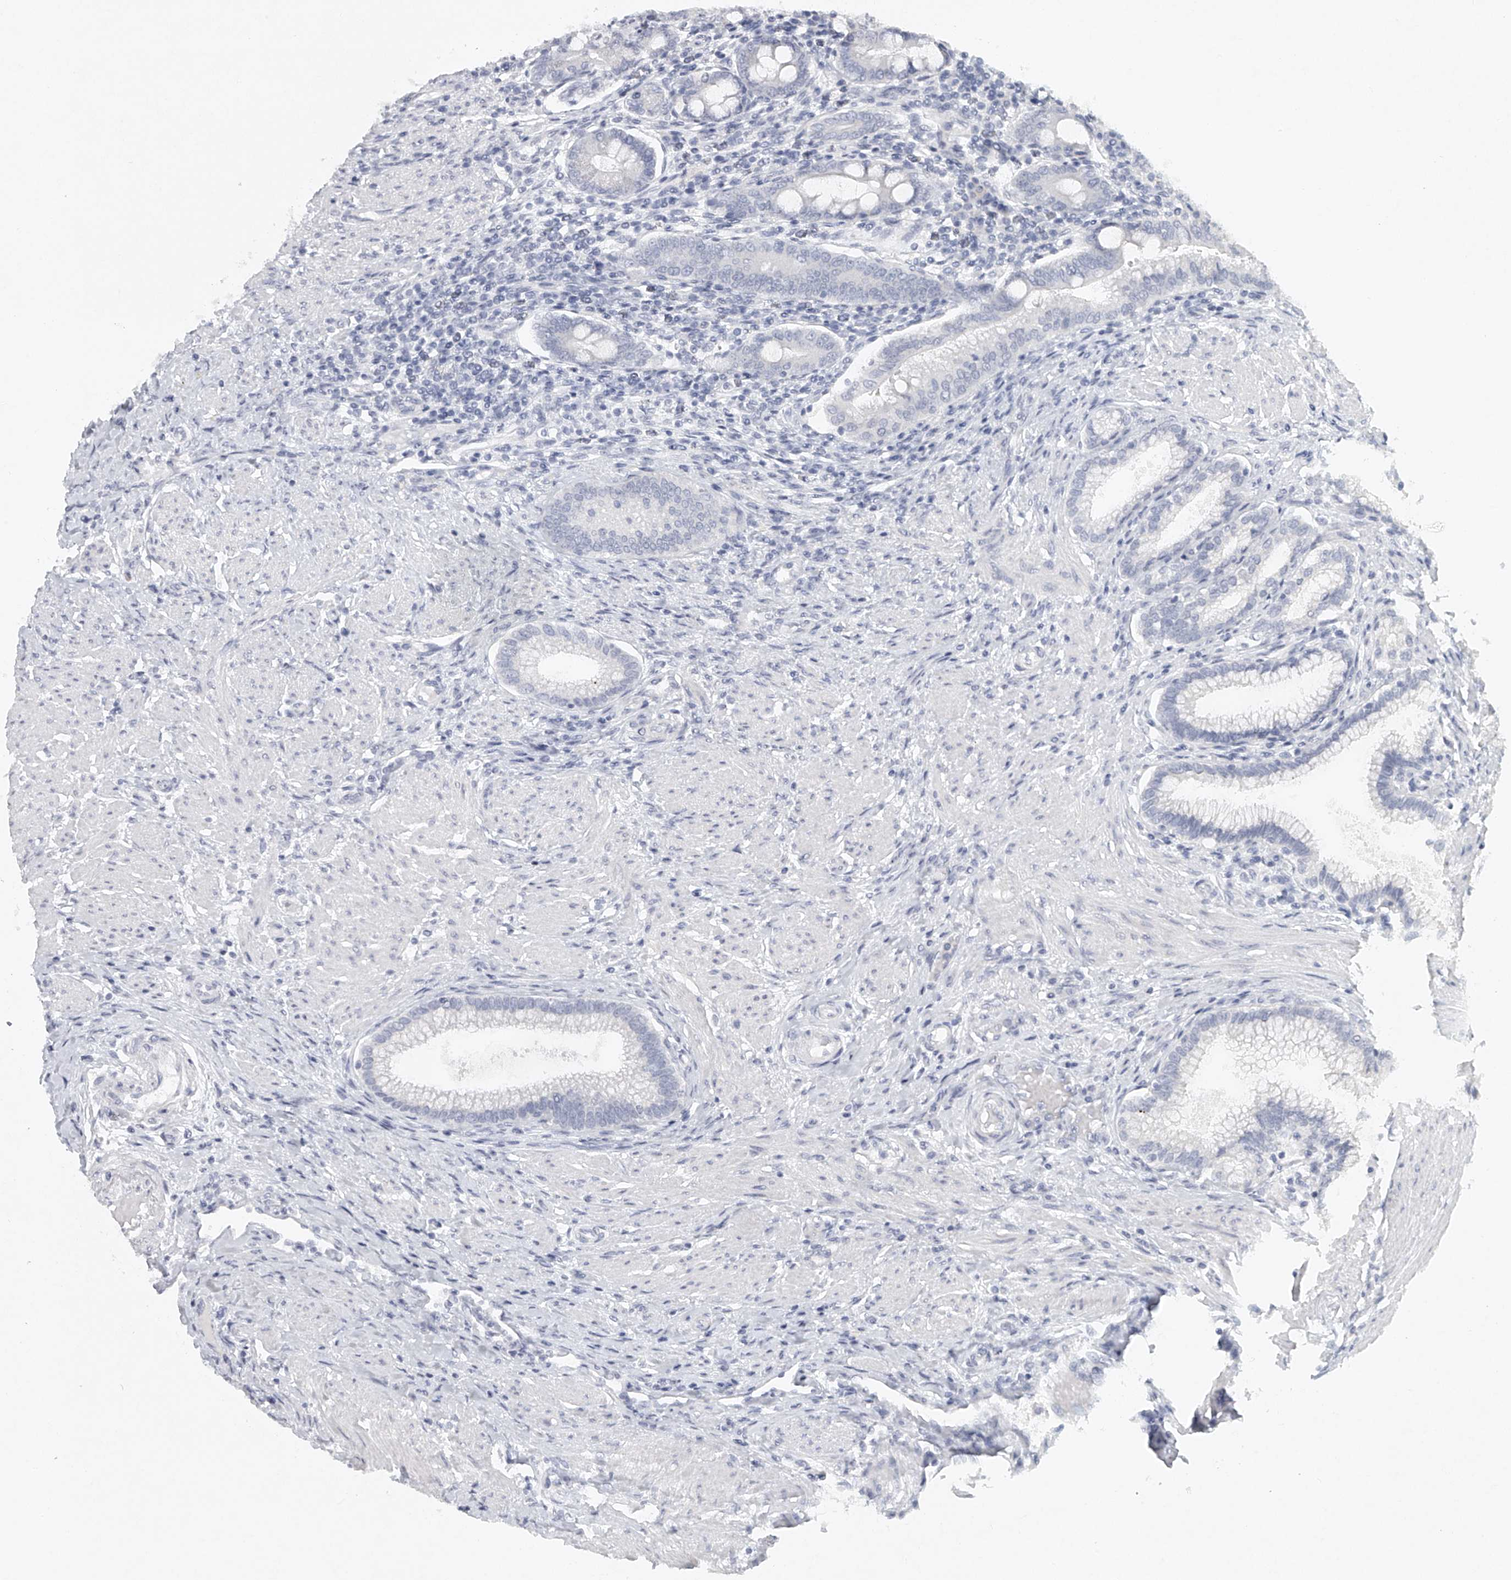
{"staining": {"intensity": "negative", "quantity": "none", "location": "none"}, "tissue": "duodenum", "cell_type": "Glandular cells", "image_type": "normal", "snomed": [{"axis": "morphology", "description": "Normal tissue, NOS"}, {"axis": "morphology", "description": "Adenocarcinoma, NOS"}, {"axis": "topography", "description": "Pancreas"}, {"axis": "topography", "description": "Duodenum"}], "caption": "Glandular cells are negative for brown protein staining in benign duodenum. (Immunohistochemistry (ihc), brightfield microscopy, high magnification).", "gene": "FAT2", "patient": {"sex": "male", "age": 50}}